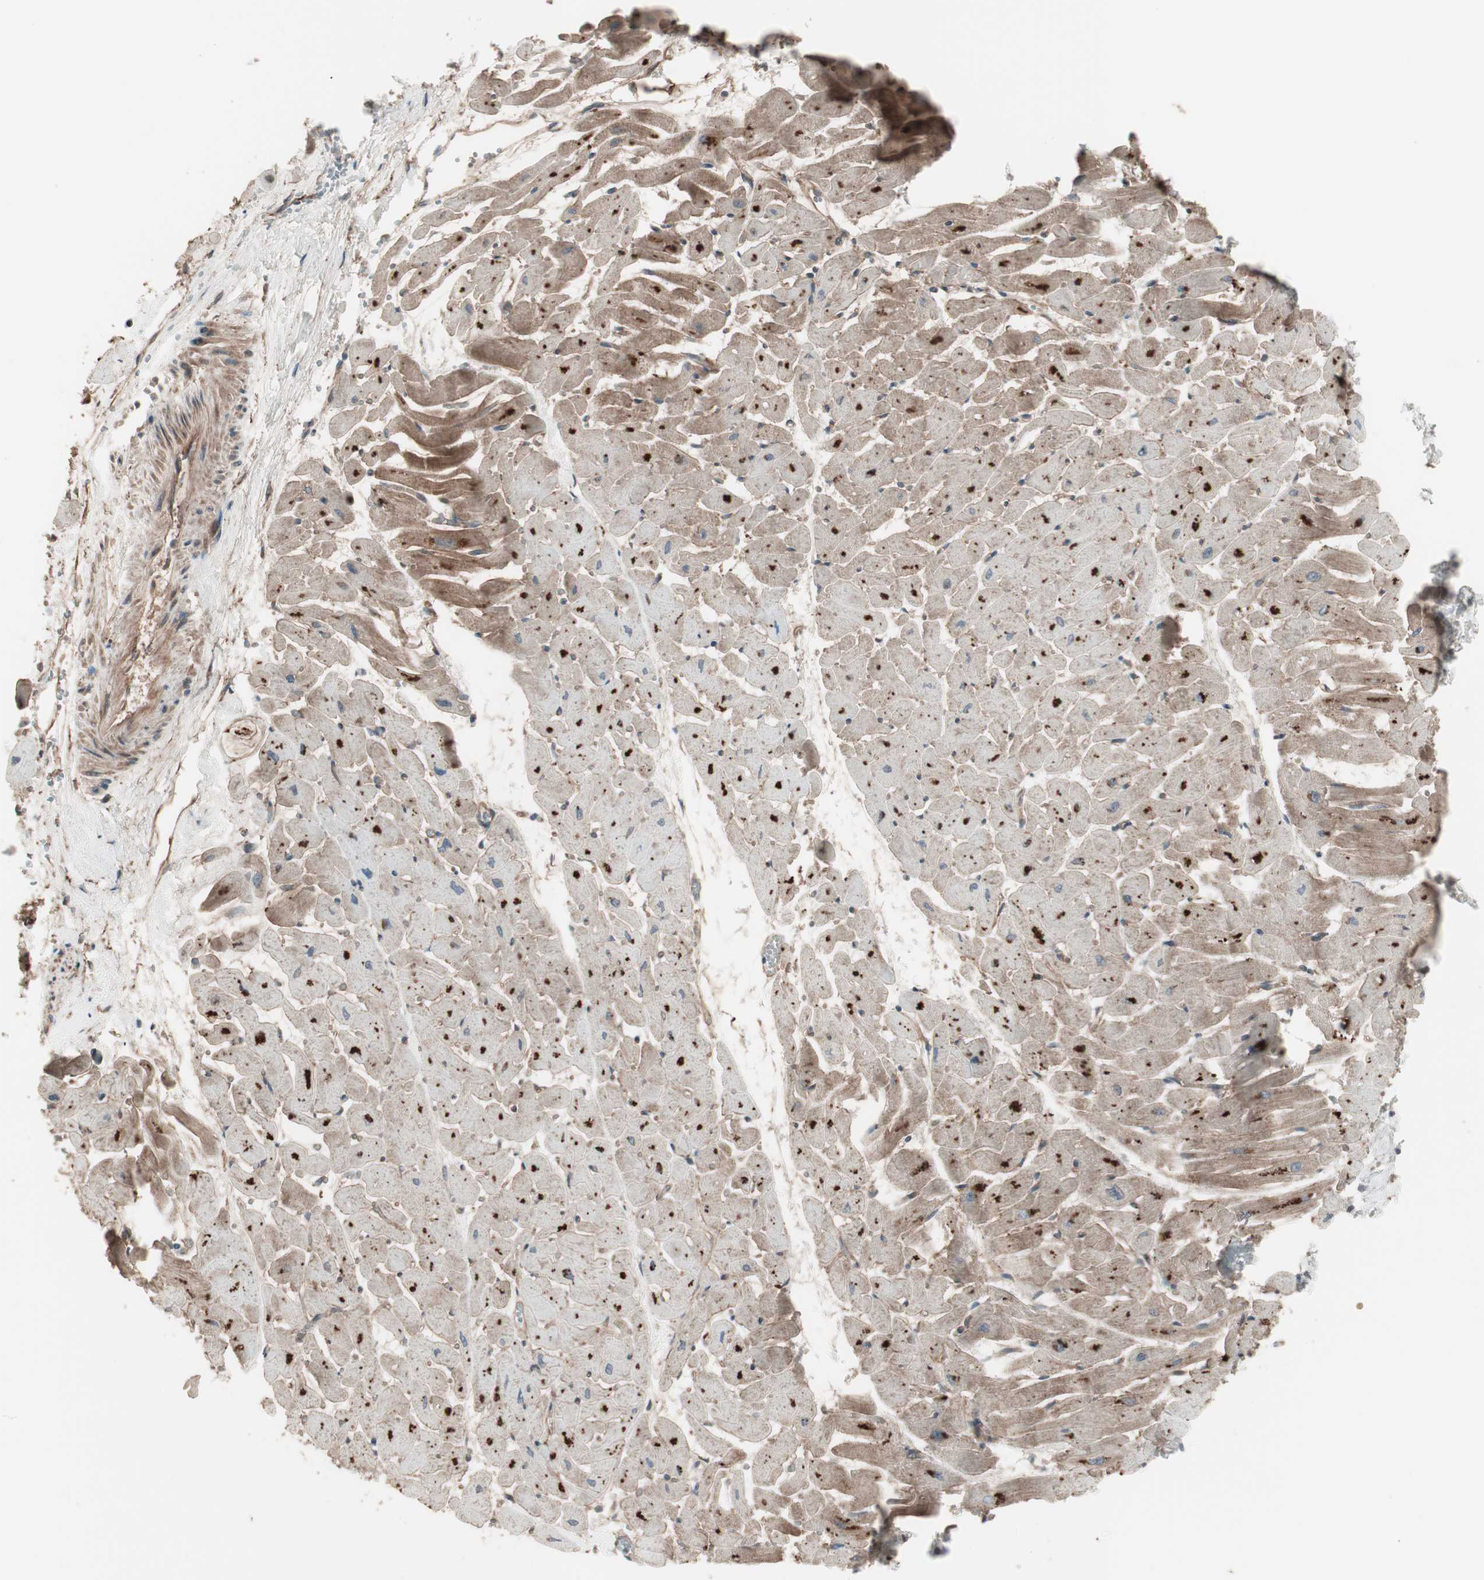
{"staining": {"intensity": "moderate", "quantity": ">75%", "location": "cytoplasmic/membranous"}, "tissue": "heart muscle", "cell_type": "Cardiomyocytes", "image_type": "normal", "snomed": [{"axis": "morphology", "description": "Normal tissue, NOS"}, {"axis": "topography", "description": "Heart"}], "caption": "Protein staining of benign heart muscle exhibits moderate cytoplasmic/membranous staining in approximately >75% of cardiomyocytes. (DAB (3,3'-diaminobenzidine) IHC, brown staining for protein, blue staining for nuclei).", "gene": "TFPI", "patient": {"sex": "female", "age": 19}}